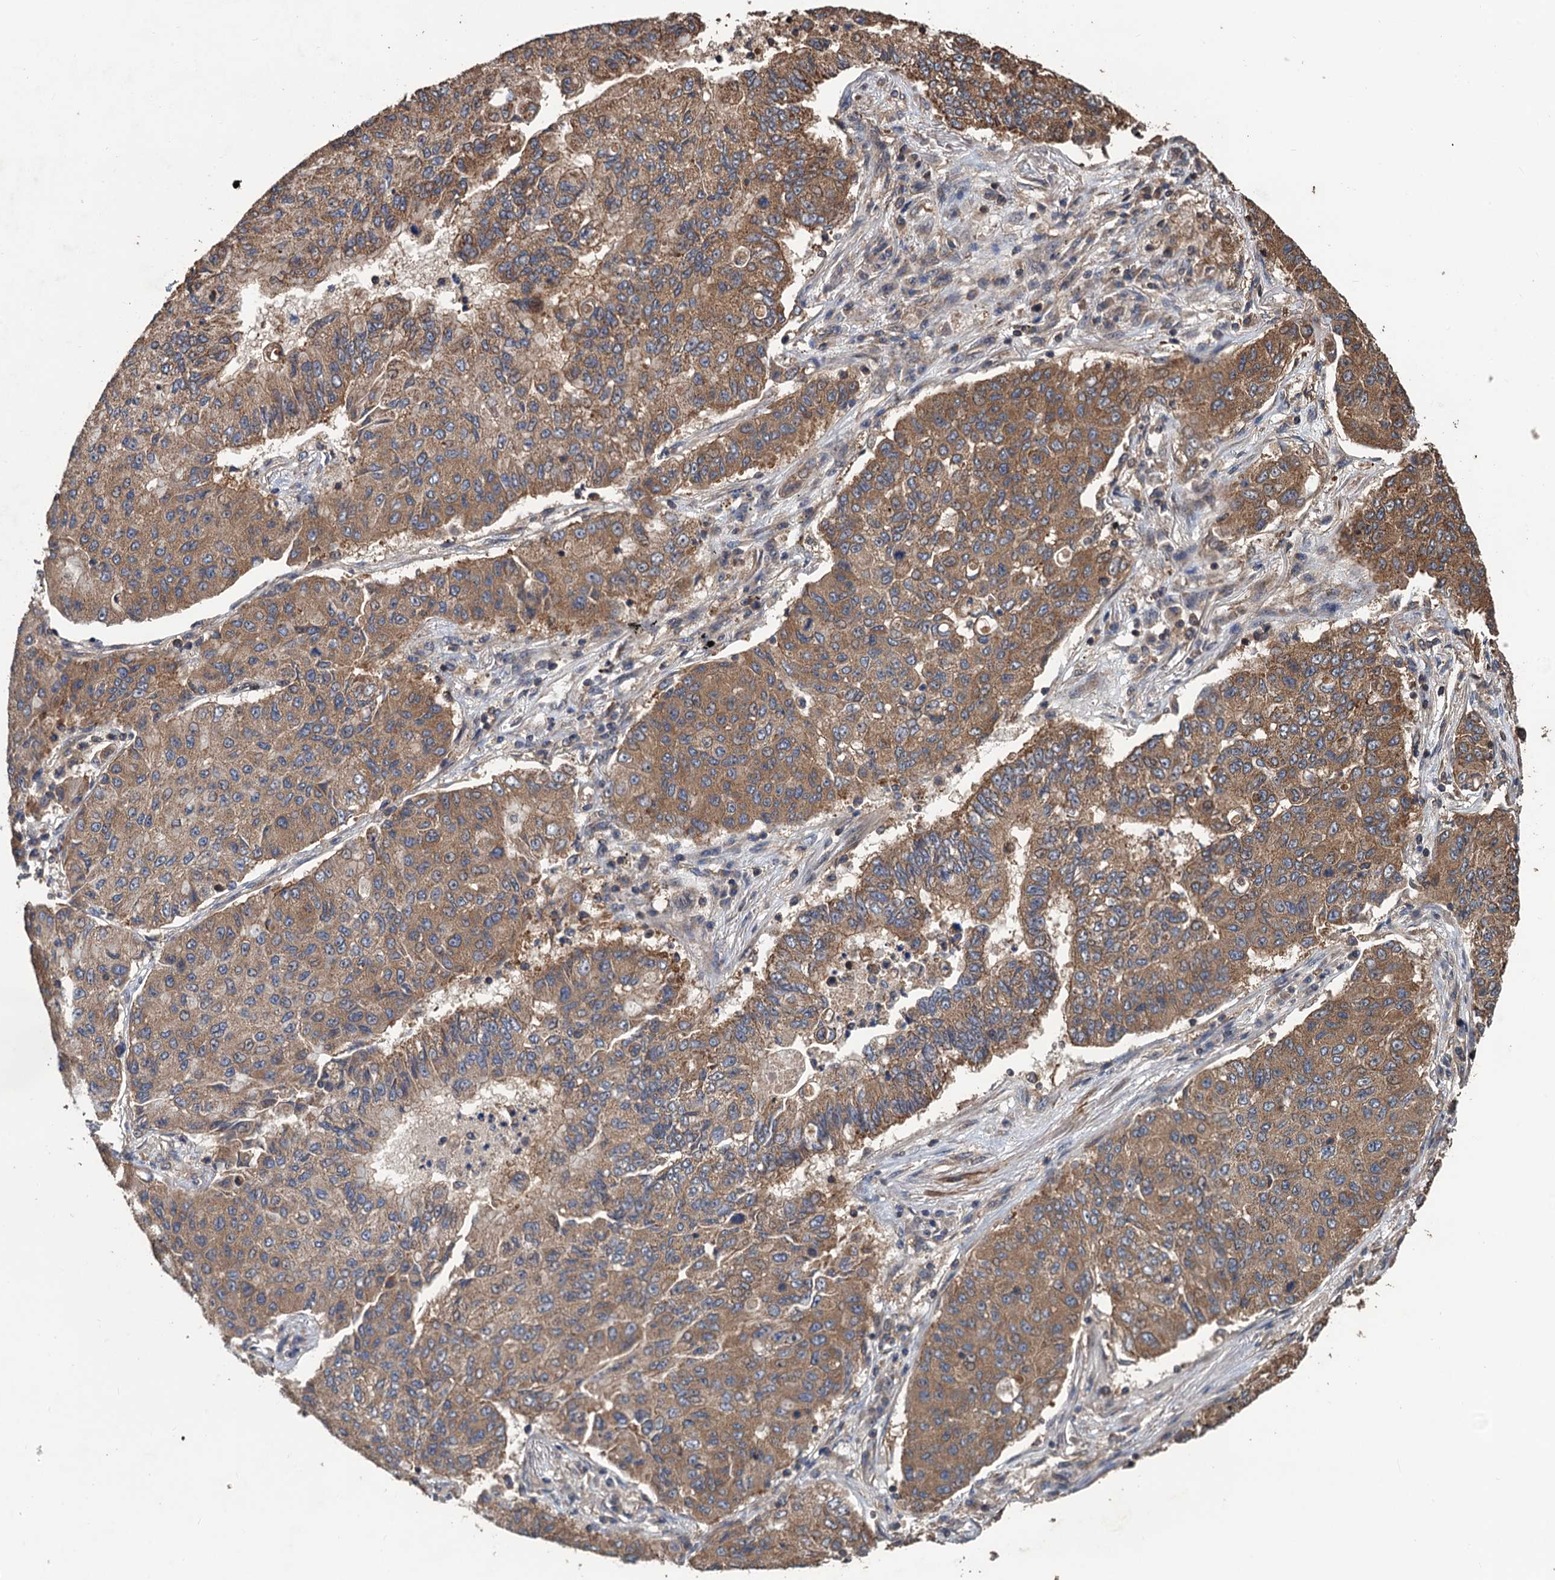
{"staining": {"intensity": "moderate", "quantity": ">75%", "location": "cytoplasmic/membranous"}, "tissue": "lung cancer", "cell_type": "Tumor cells", "image_type": "cancer", "snomed": [{"axis": "morphology", "description": "Squamous cell carcinoma, NOS"}, {"axis": "topography", "description": "Lung"}], "caption": "Protein expression analysis of human lung squamous cell carcinoma reveals moderate cytoplasmic/membranous expression in approximately >75% of tumor cells.", "gene": "PPP4R1", "patient": {"sex": "male", "age": 74}}